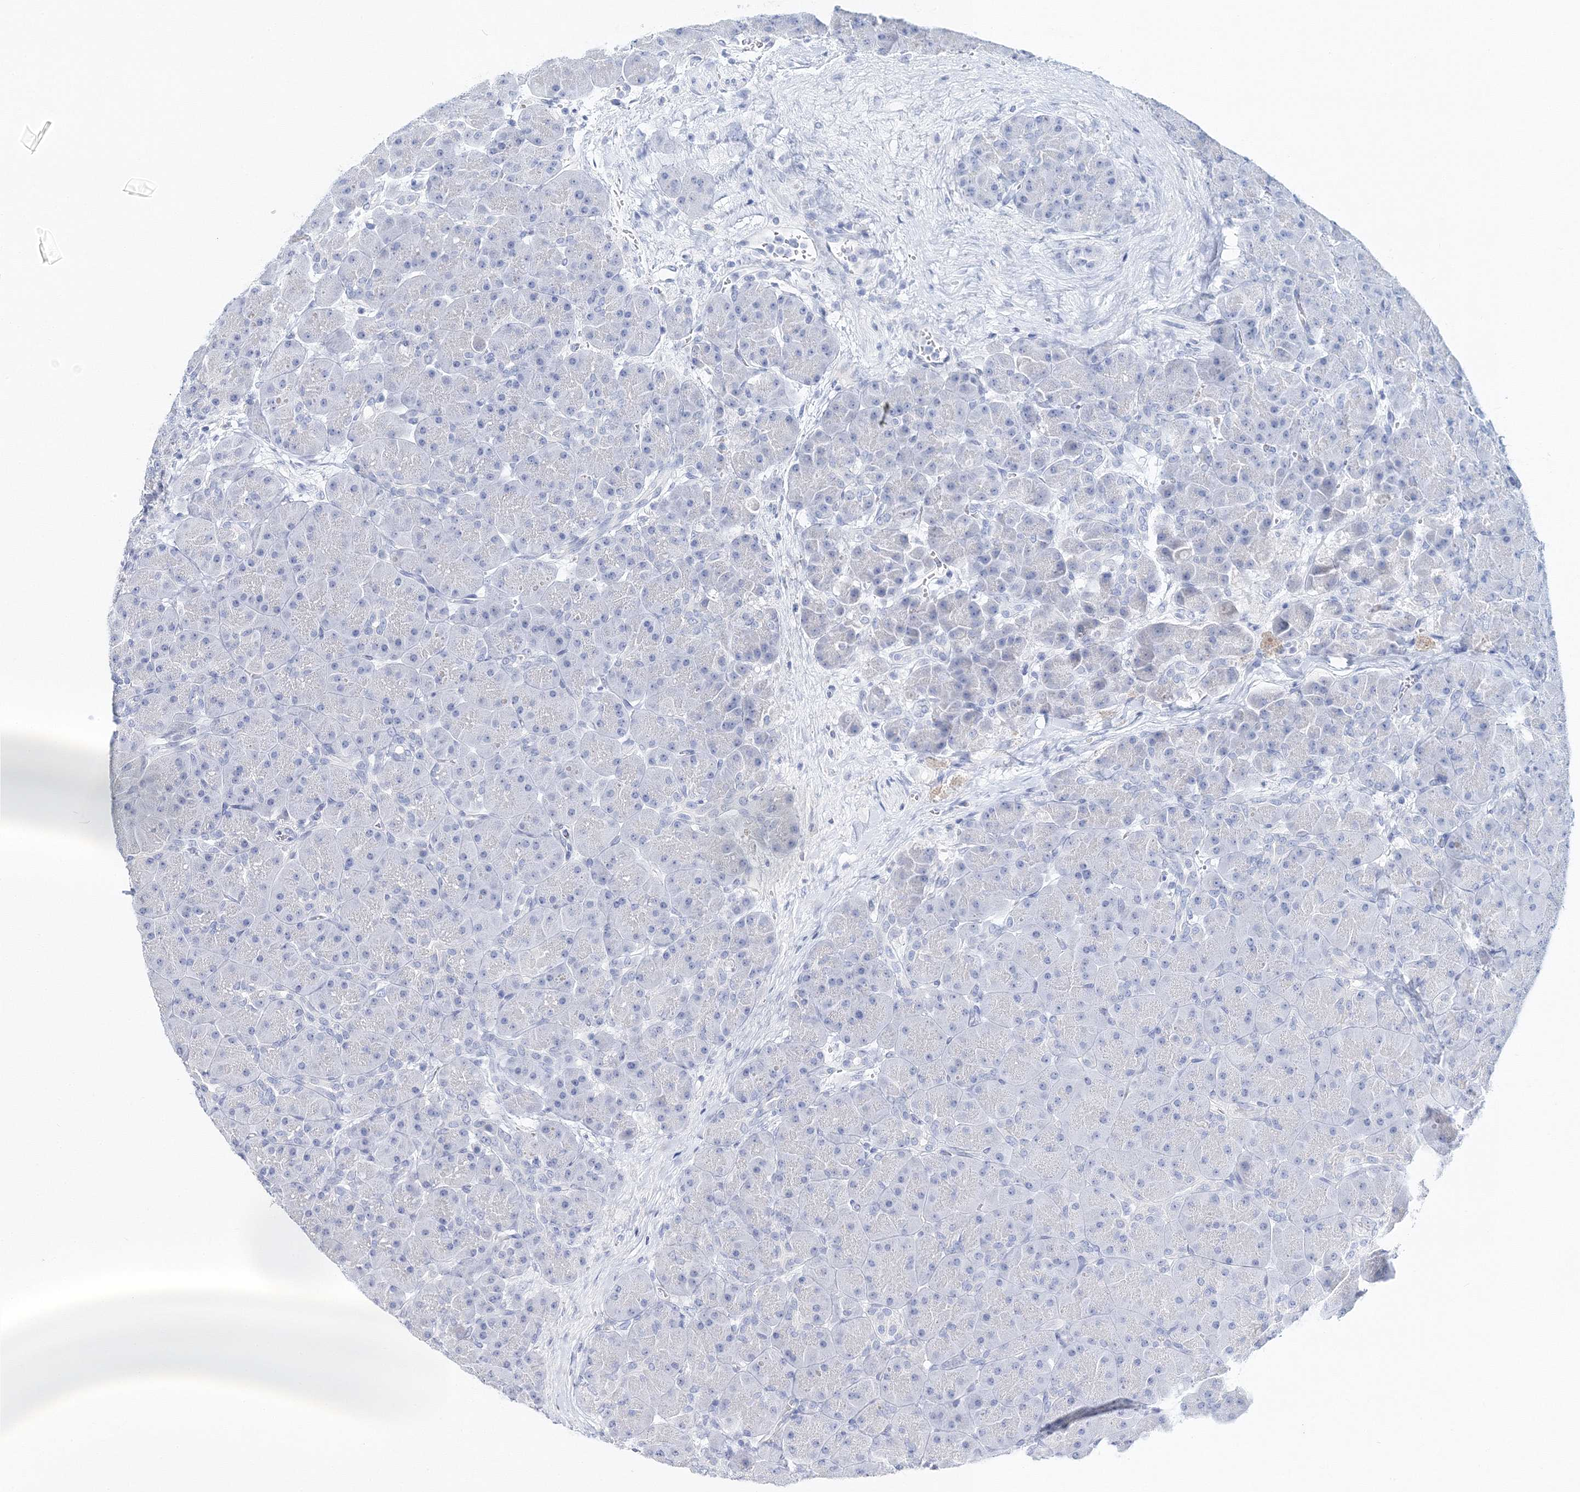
{"staining": {"intensity": "negative", "quantity": "none", "location": "none"}, "tissue": "pancreas", "cell_type": "Exocrine glandular cells", "image_type": "normal", "snomed": [{"axis": "morphology", "description": "Normal tissue, NOS"}, {"axis": "topography", "description": "Pancreas"}], "caption": "An immunohistochemistry photomicrograph of unremarkable pancreas is shown. There is no staining in exocrine glandular cells of pancreas. Brightfield microscopy of IHC stained with DAB (brown) and hematoxylin (blue), captured at high magnification.", "gene": "MYOZ2", "patient": {"sex": "male", "age": 66}}